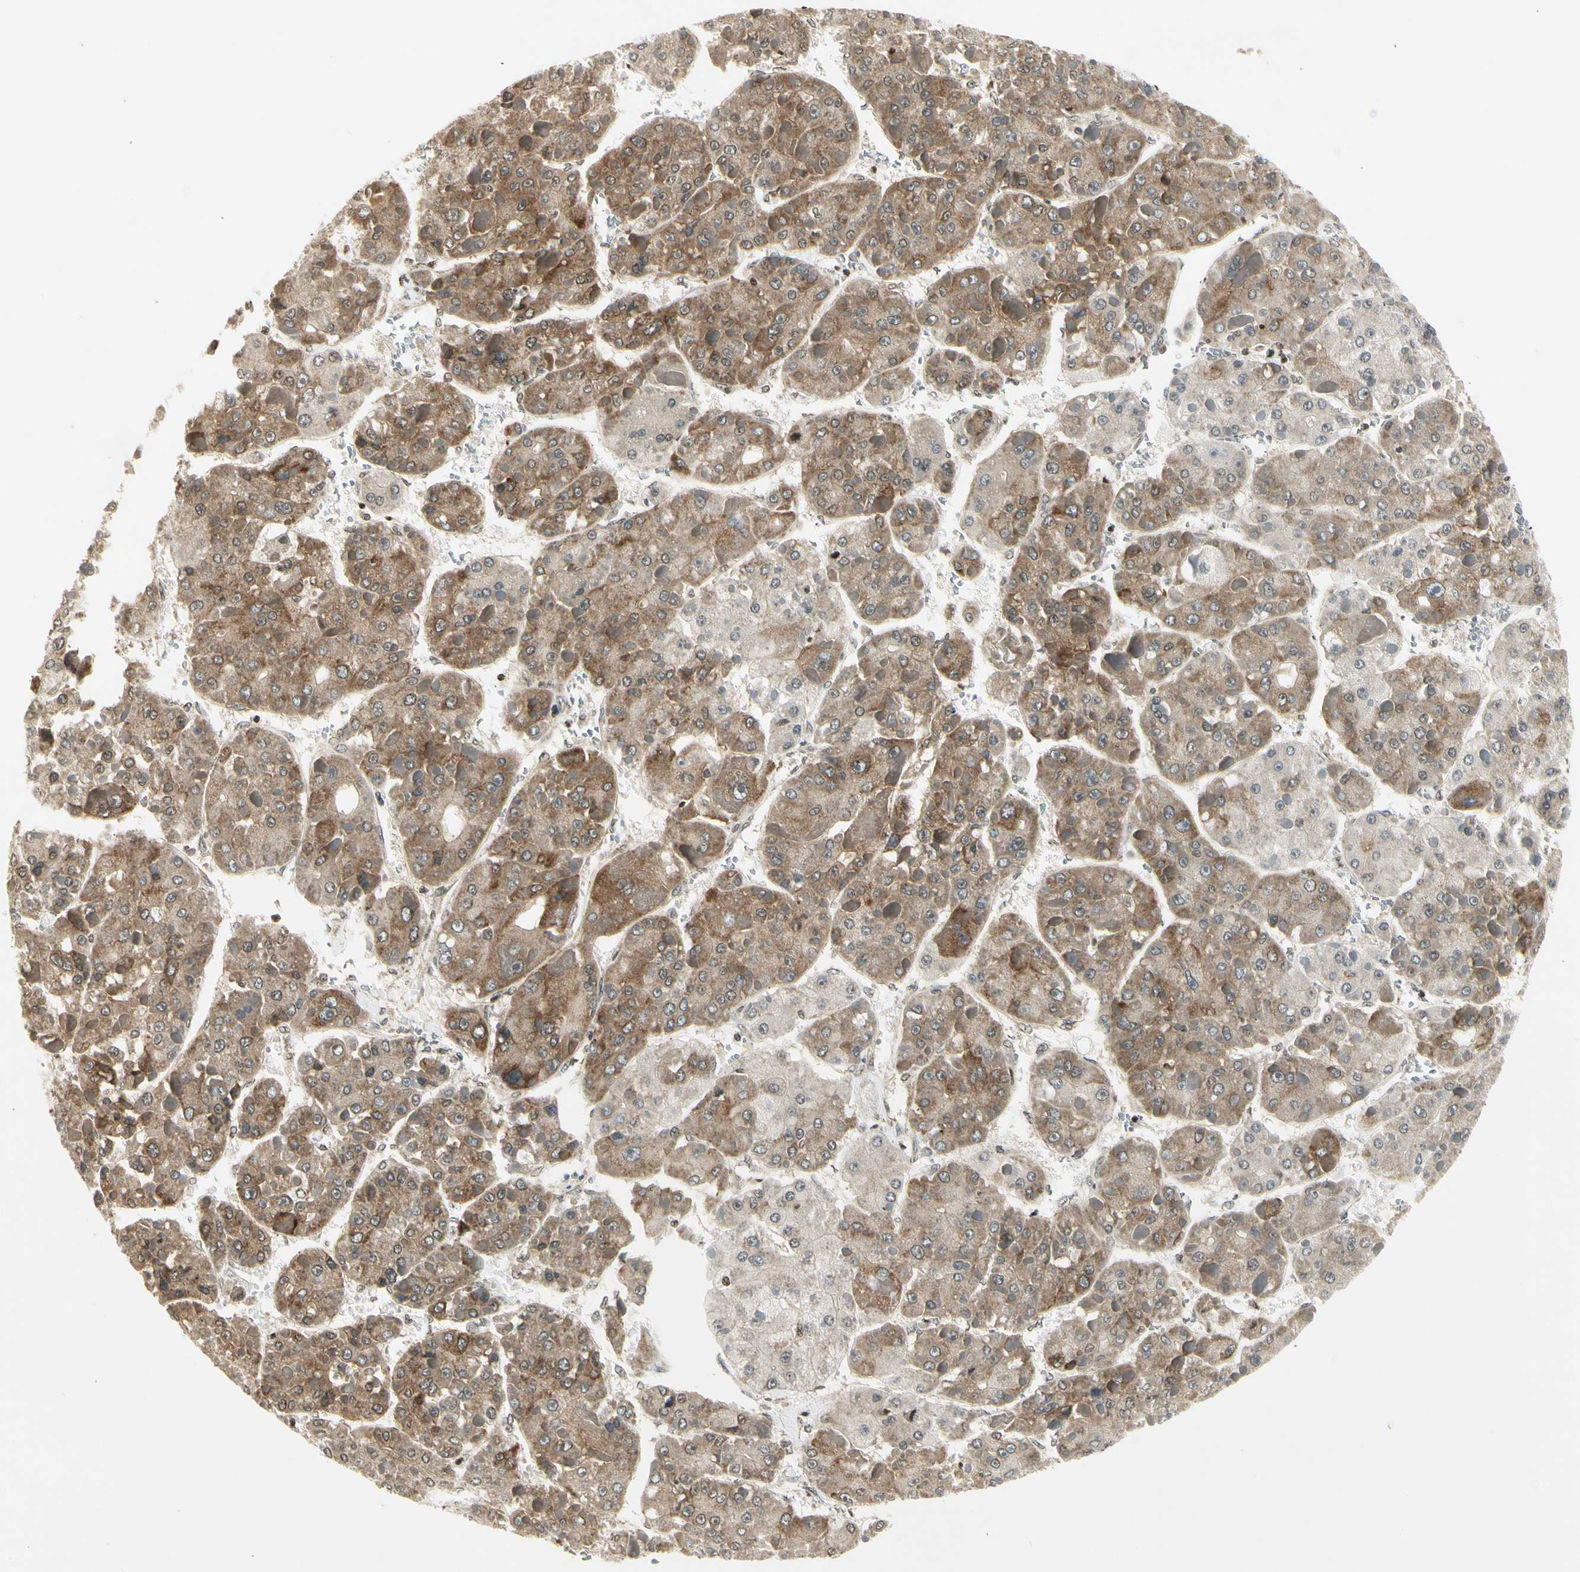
{"staining": {"intensity": "moderate", "quantity": ">75%", "location": "cytoplasmic/membranous"}, "tissue": "liver cancer", "cell_type": "Tumor cells", "image_type": "cancer", "snomed": [{"axis": "morphology", "description": "Carcinoma, Hepatocellular, NOS"}, {"axis": "topography", "description": "Liver"}], "caption": "Protein staining displays moderate cytoplasmic/membranous positivity in about >75% of tumor cells in liver hepatocellular carcinoma.", "gene": "SMN2", "patient": {"sex": "female", "age": 73}}